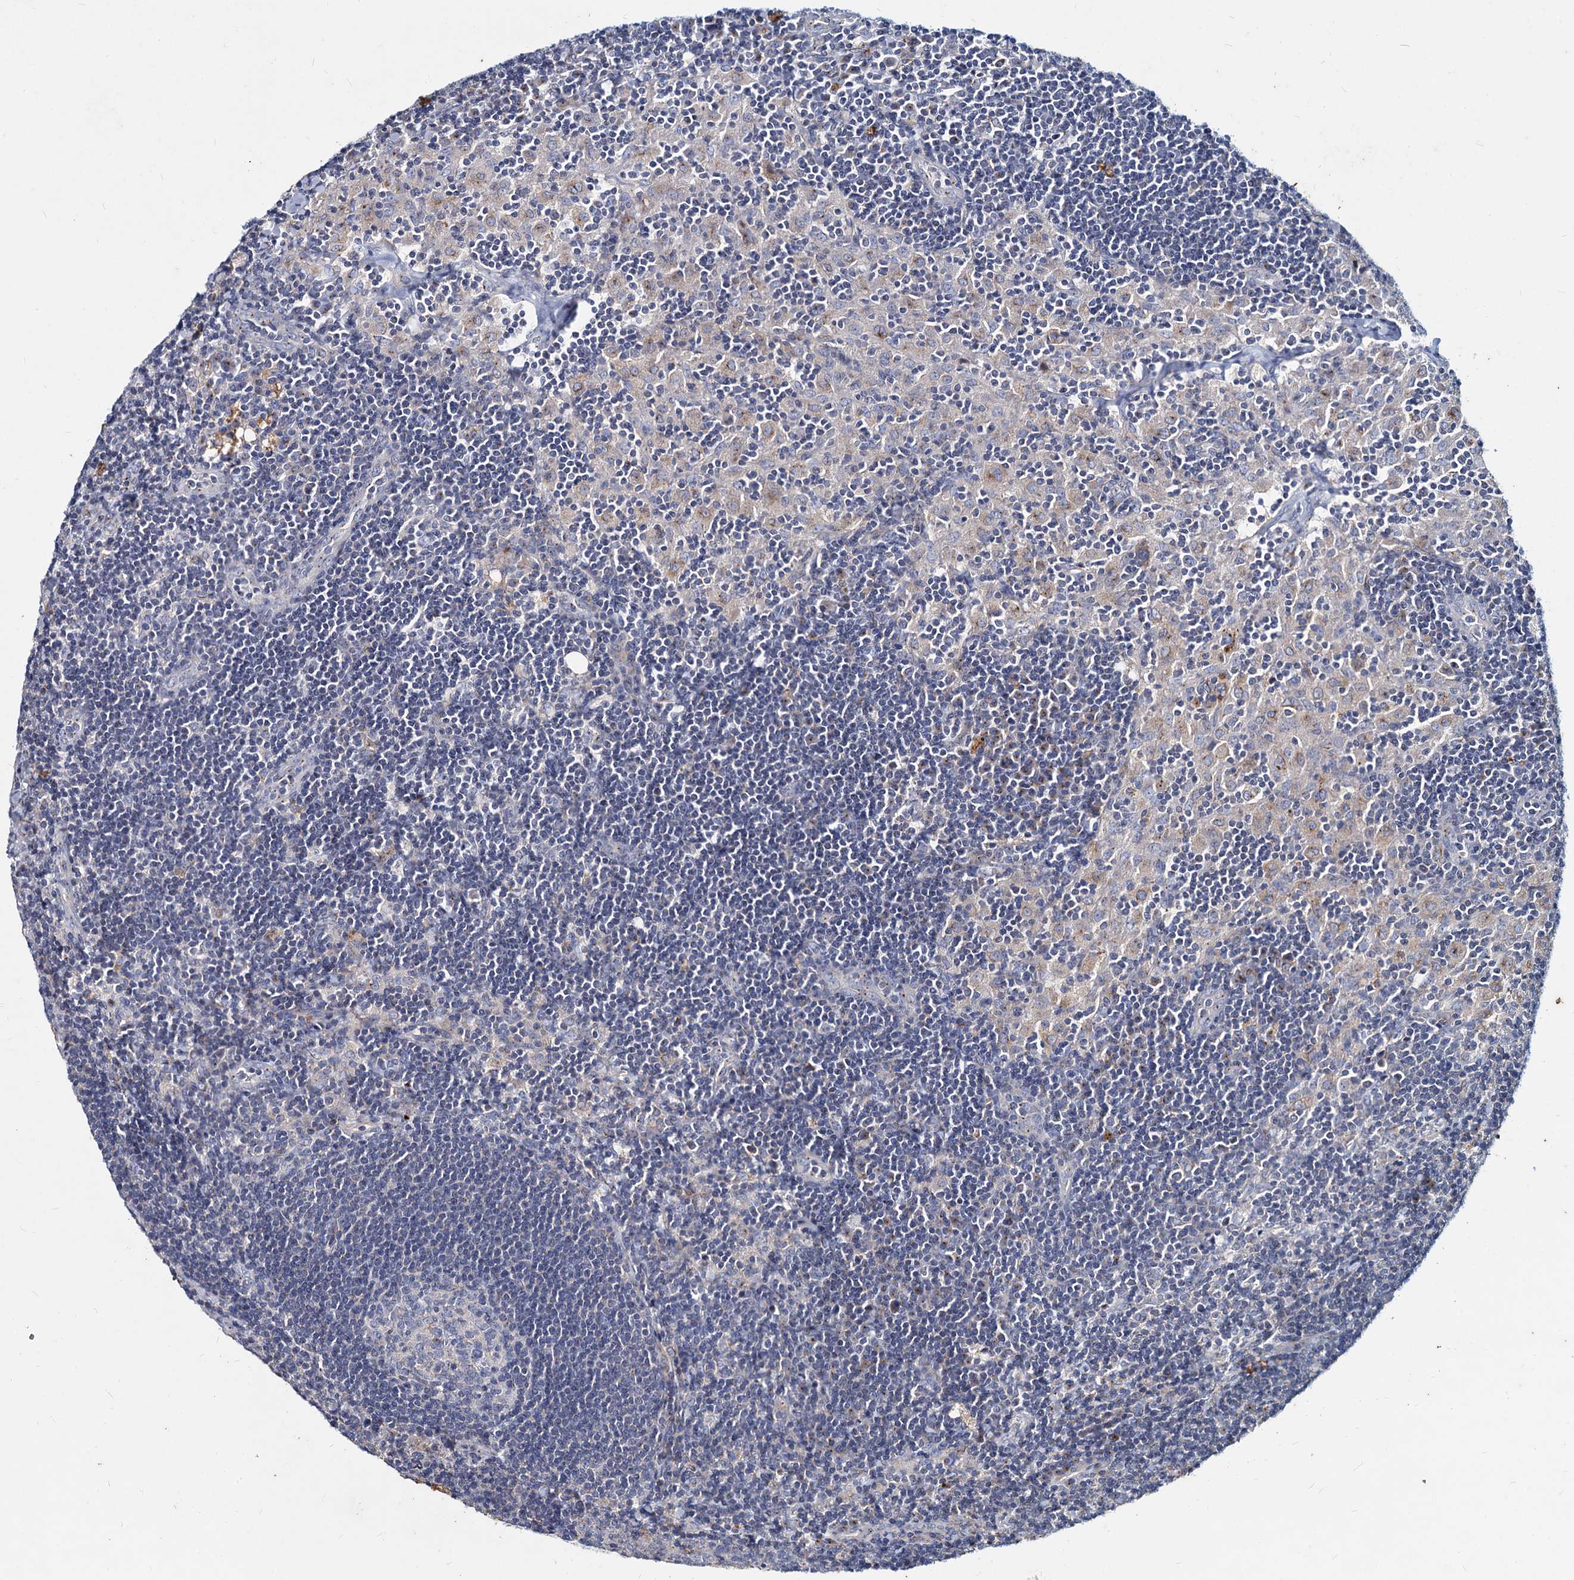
{"staining": {"intensity": "negative", "quantity": "none", "location": "none"}, "tissue": "lymph node", "cell_type": "Germinal center cells", "image_type": "normal", "snomed": [{"axis": "morphology", "description": "Normal tissue, NOS"}, {"axis": "topography", "description": "Lymph node"}], "caption": "Image shows no protein positivity in germinal center cells of benign lymph node. (DAB (3,3'-diaminobenzidine) immunohistochemistry (IHC), high magnification).", "gene": "AGBL4", "patient": {"sex": "male", "age": 24}}